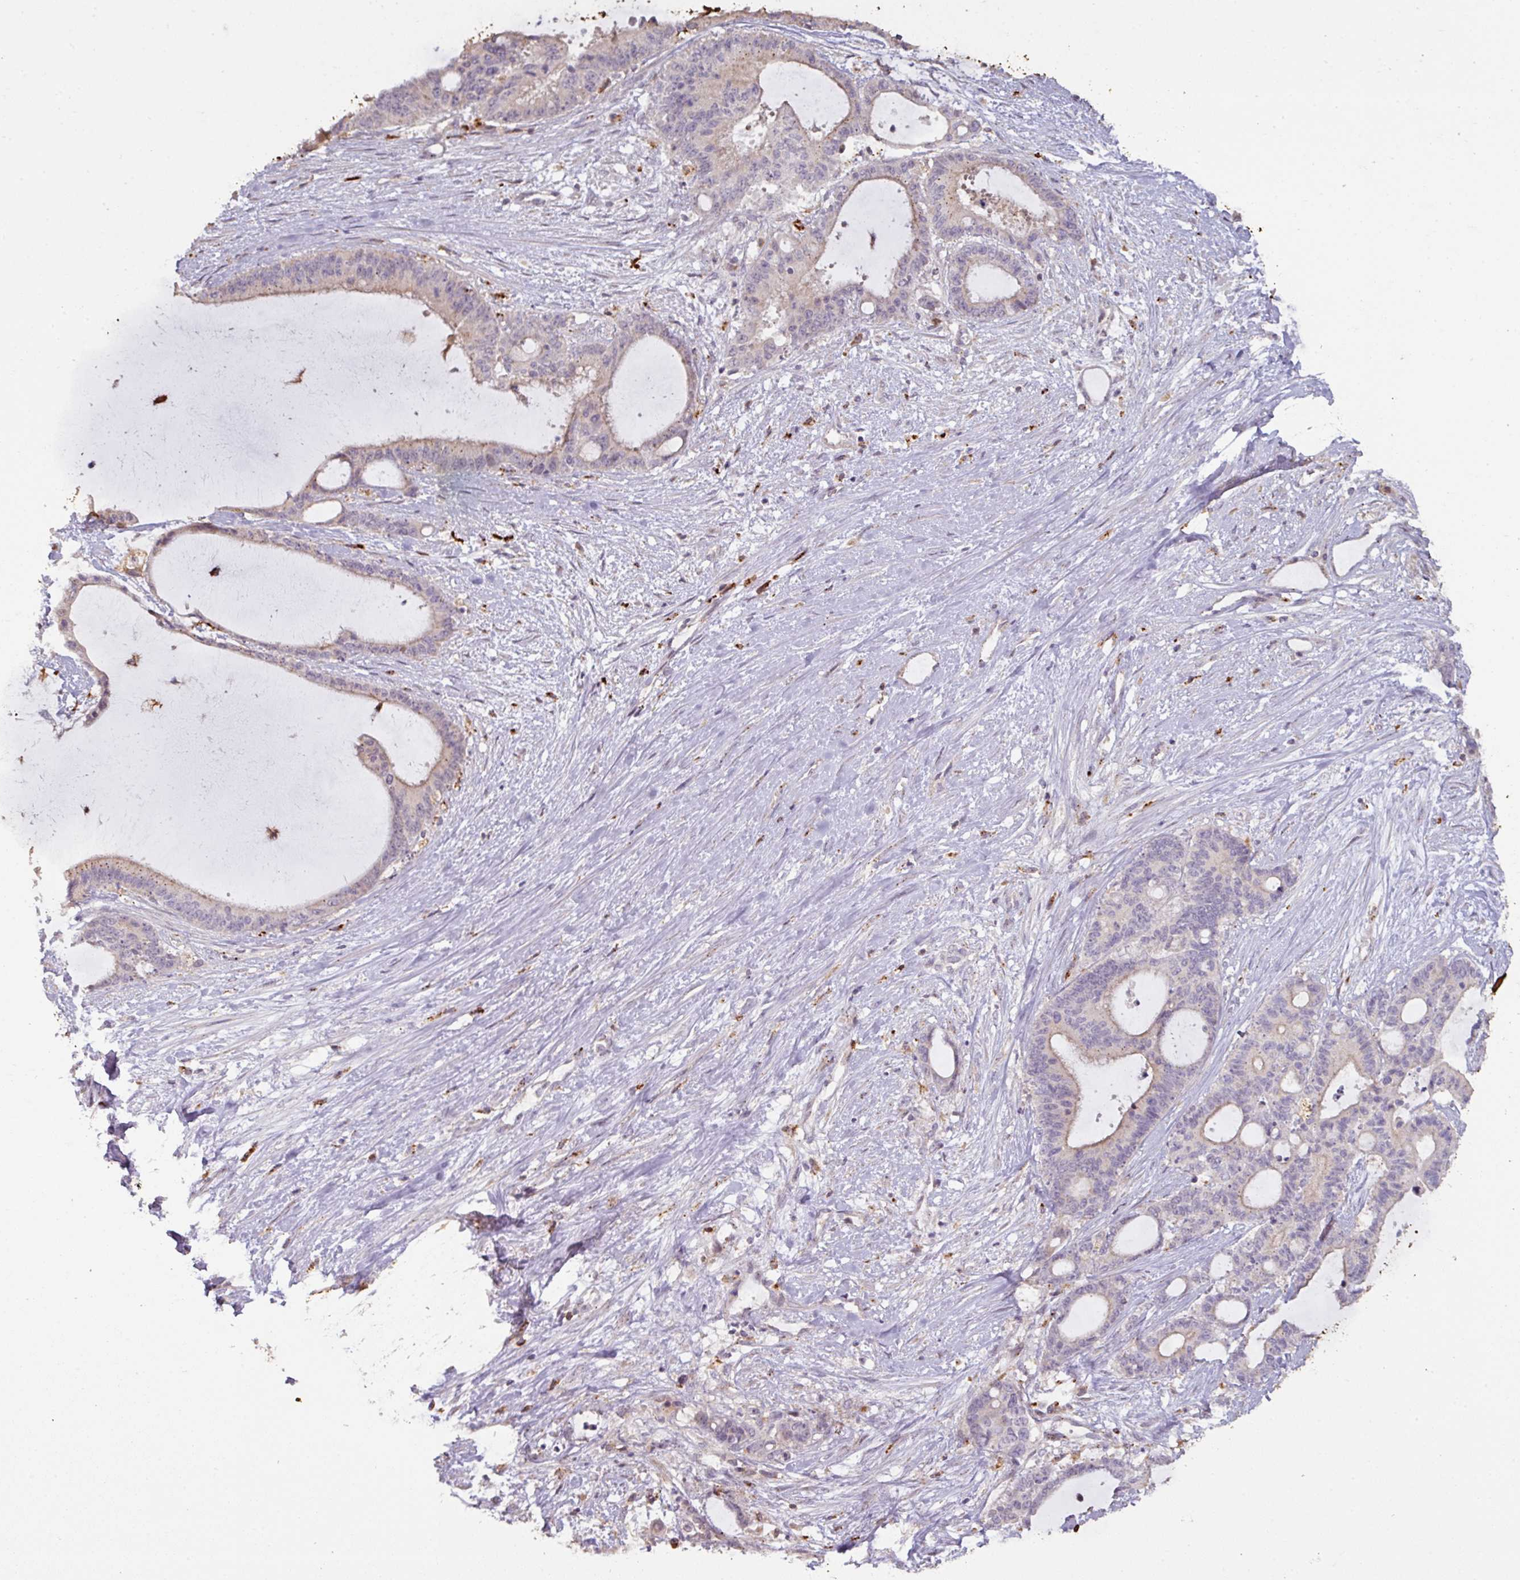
{"staining": {"intensity": "weak", "quantity": "<25%", "location": "cytoplasmic/membranous"}, "tissue": "liver cancer", "cell_type": "Tumor cells", "image_type": "cancer", "snomed": [{"axis": "morphology", "description": "Normal tissue, NOS"}, {"axis": "morphology", "description": "Cholangiocarcinoma"}, {"axis": "topography", "description": "Liver"}, {"axis": "topography", "description": "Peripheral nerve tissue"}], "caption": "DAB (3,3'-diaminobenzidine) immunohistochemical staining of liver cancer (cholangiocarcinoma) shows no significant staining in tumor cells.", "gene": "CXCR5", "patient": {"sex": "female", "age": 73}}